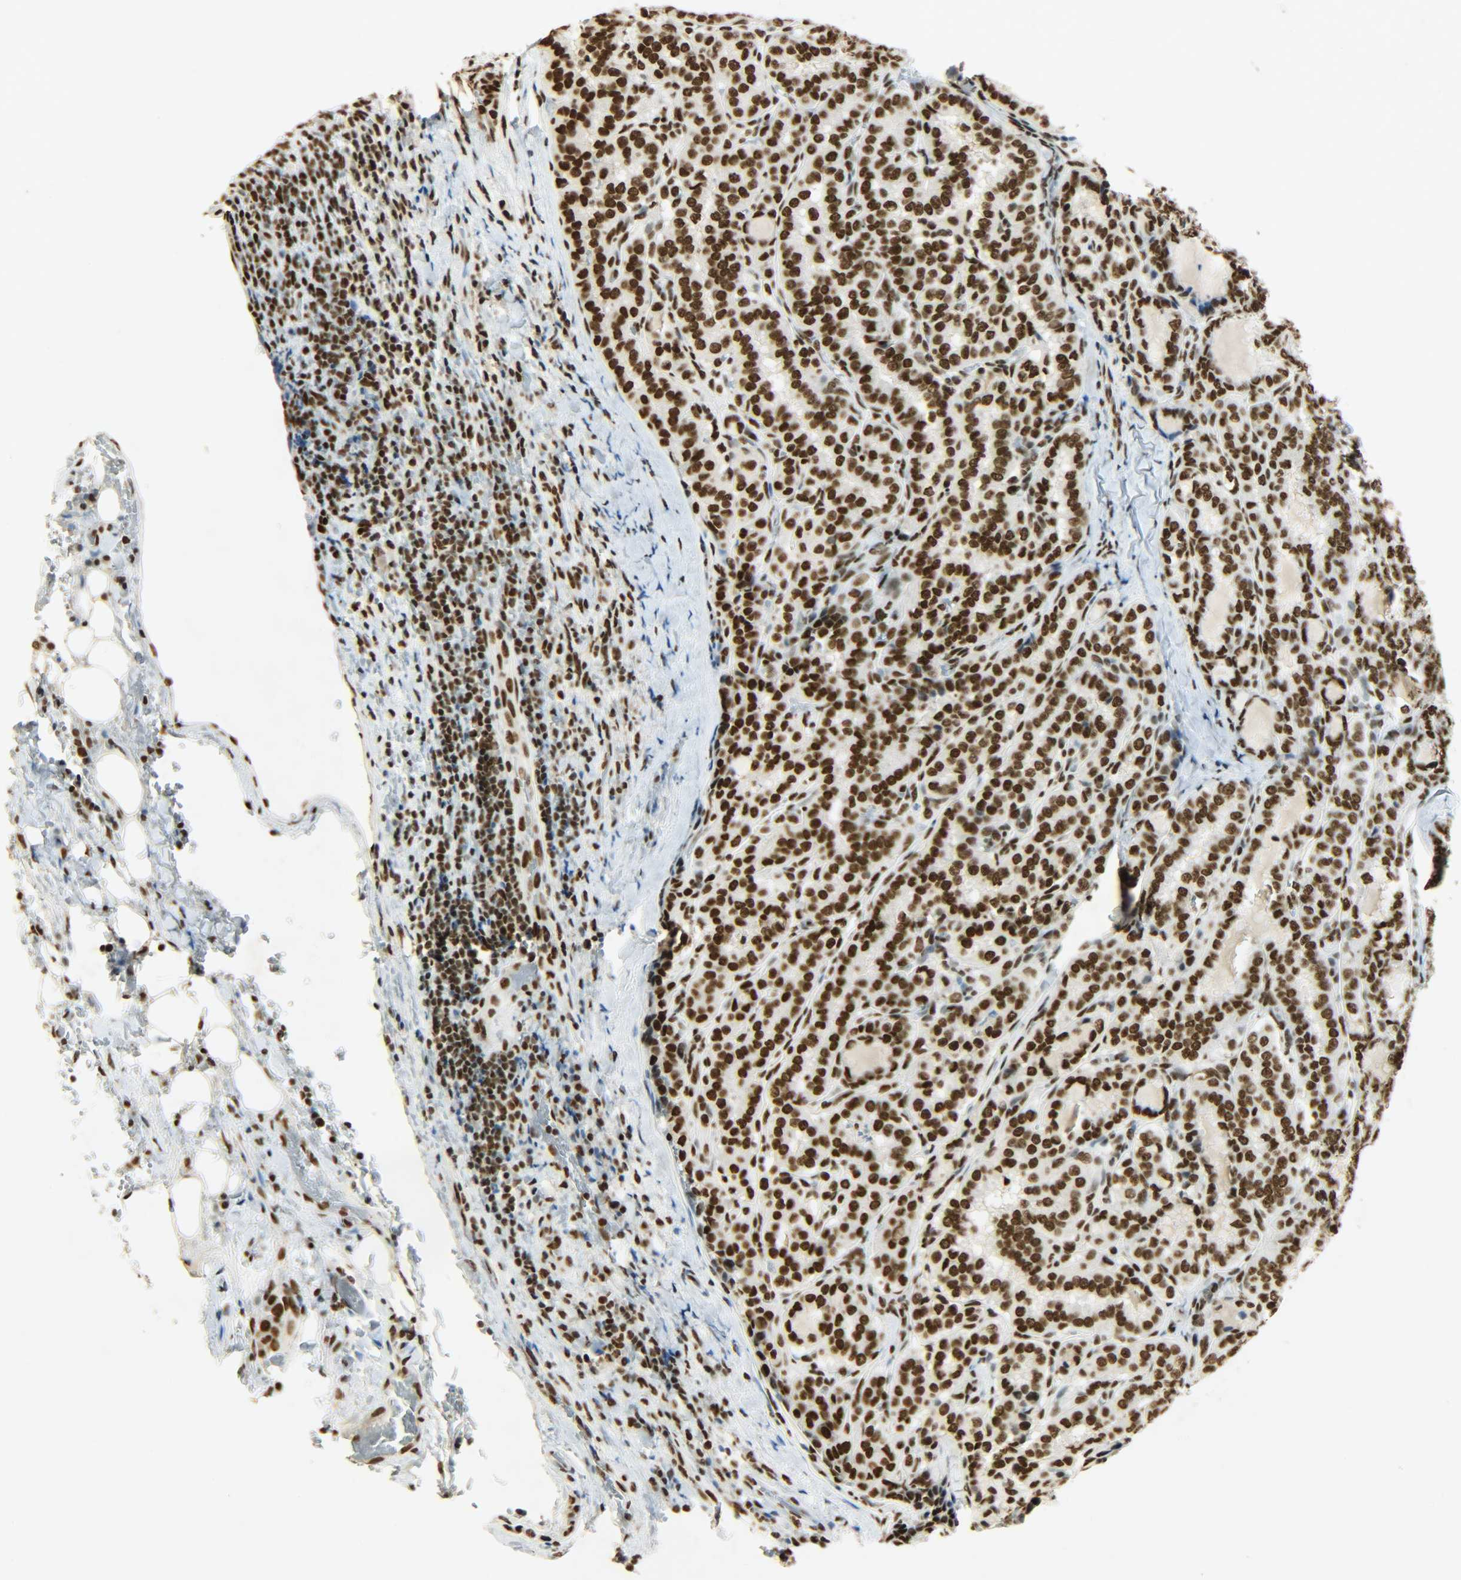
{"staining": {"intensity": "strong", "quantity": ">75%", "location": "nuclear"}, "tissue": "thyroid cancer", "cell_type": "Tumor cells", "image_type": "cancer", "snomed": [{"axis": "morphology", "description": "Papillary adenocarcinoma, NOS"}, {"axis": "topography", "description": "Thyroid gland"}], "caption": "Thyroid papillary adenocarcinoma was stained to show a protein in brown. There is high levels of strong nuclear positivity in about >75% of tumor cells.", "gene": "KHDRBS1", "patient": {"sex": "female", "age": 30}}